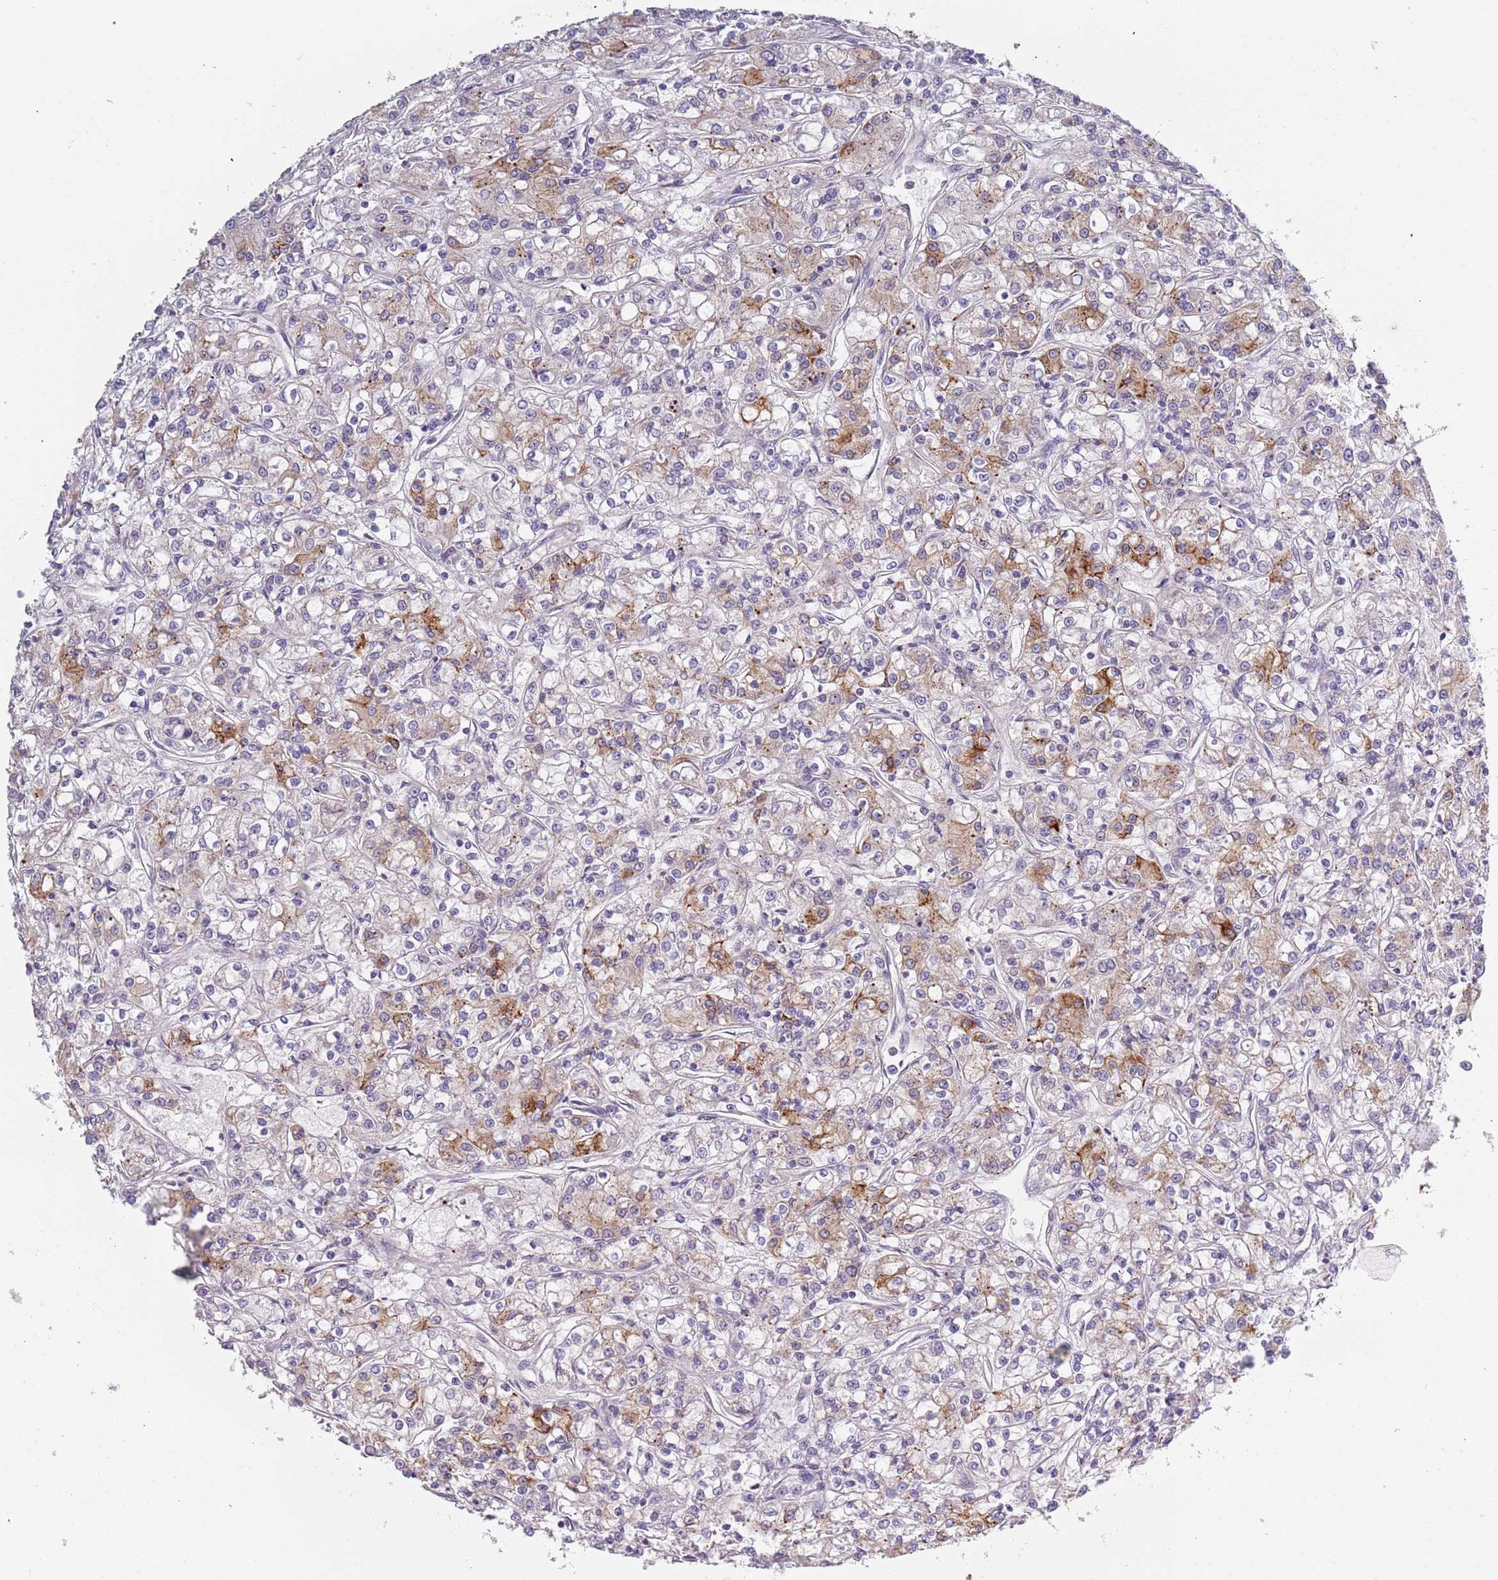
{"staining": {"intensity": "moderate", "quantity": "<25%", "location": "cytoplasmic/membranous"}, "tissue": "renal cancer", "cell_type": "Tumor cells", "image_type": "cancer", "snomed": [{"axis": "morphology", "description": "Adenocarcinoma, NOS"}, {"axis": "topography", "description": "Kidney"}], "caption": "An immunohistochemistry micrograph of tumor tissue is shown. Protein staining in brown labels moderate cytoplasmic/membranous positivity in renal cancer (adenocarcinoma) within tumor cells. The staining is performed using DAB (3,3'-diaminobenzidine) brown chromogen to label protein expression. The nuclei are counter-stained blue using hematoxylin.", "gene": "TNFRSF6B", "patient": {"sex": "female", "age": 59}}